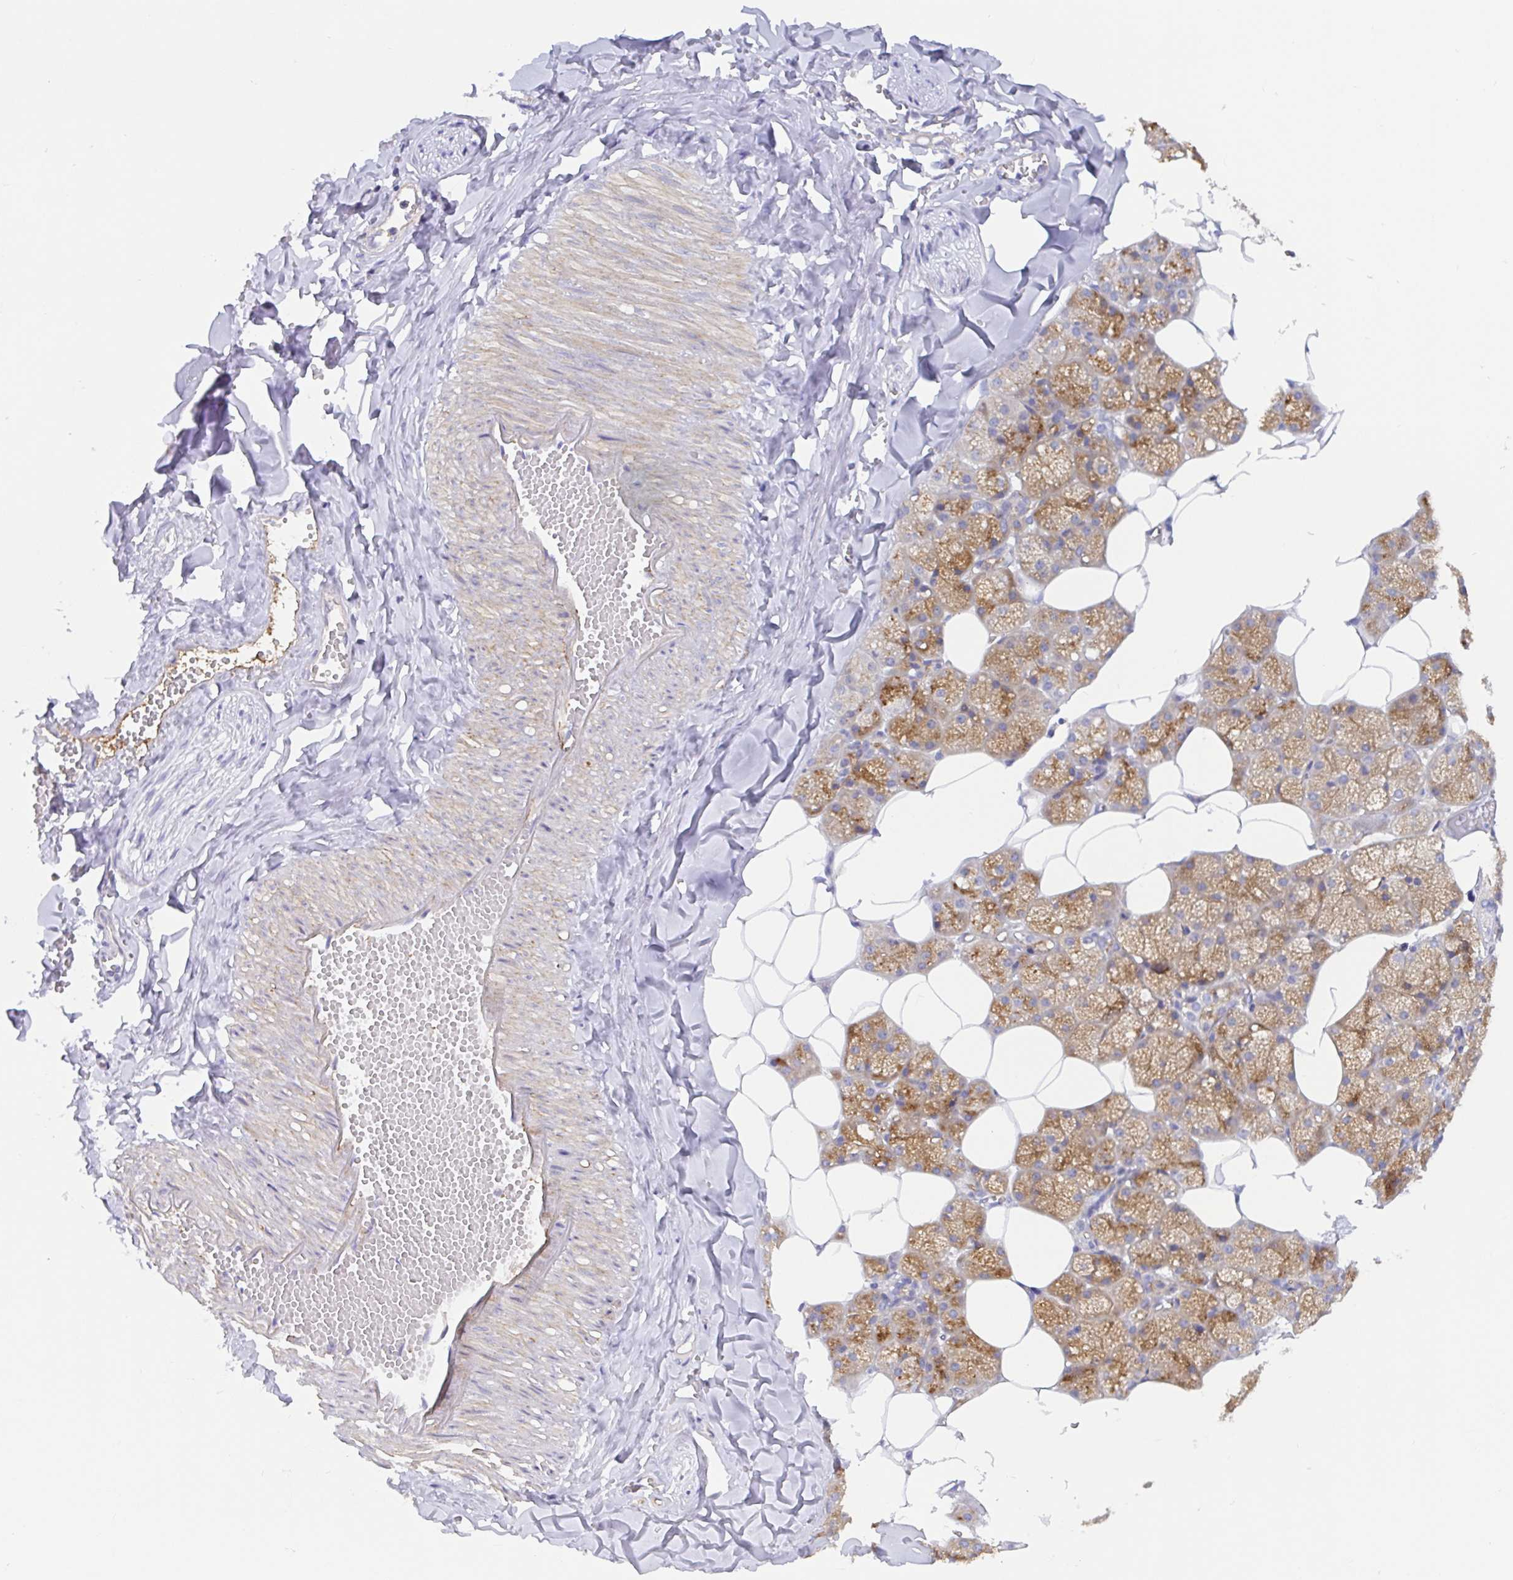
{"staining": {"intensity": "moderate", "quantity": "25%-75%", "location": "cytoplasmic/membranous"}, "tissue": "salivary gland", "cell_type": "Glandular cells", "image_type": "normal", "snomed": [{"axis": "morphology", "description": "Normal tissue, NOS"}, {"axis": "topography", "description": "Salivary gland"}, {"axis": "topography", "description": "Peripheral nerve tissue"}], "caption": "Brown immunohistochemical staining in normal salivary gland reveals moderate cytoplasmic/membranous positivity in about 25%-75% of glandular cells. Nuclei are stained in blue.", "gene": "TRAM2", "patient": {"sex": "male", "age": 38}}